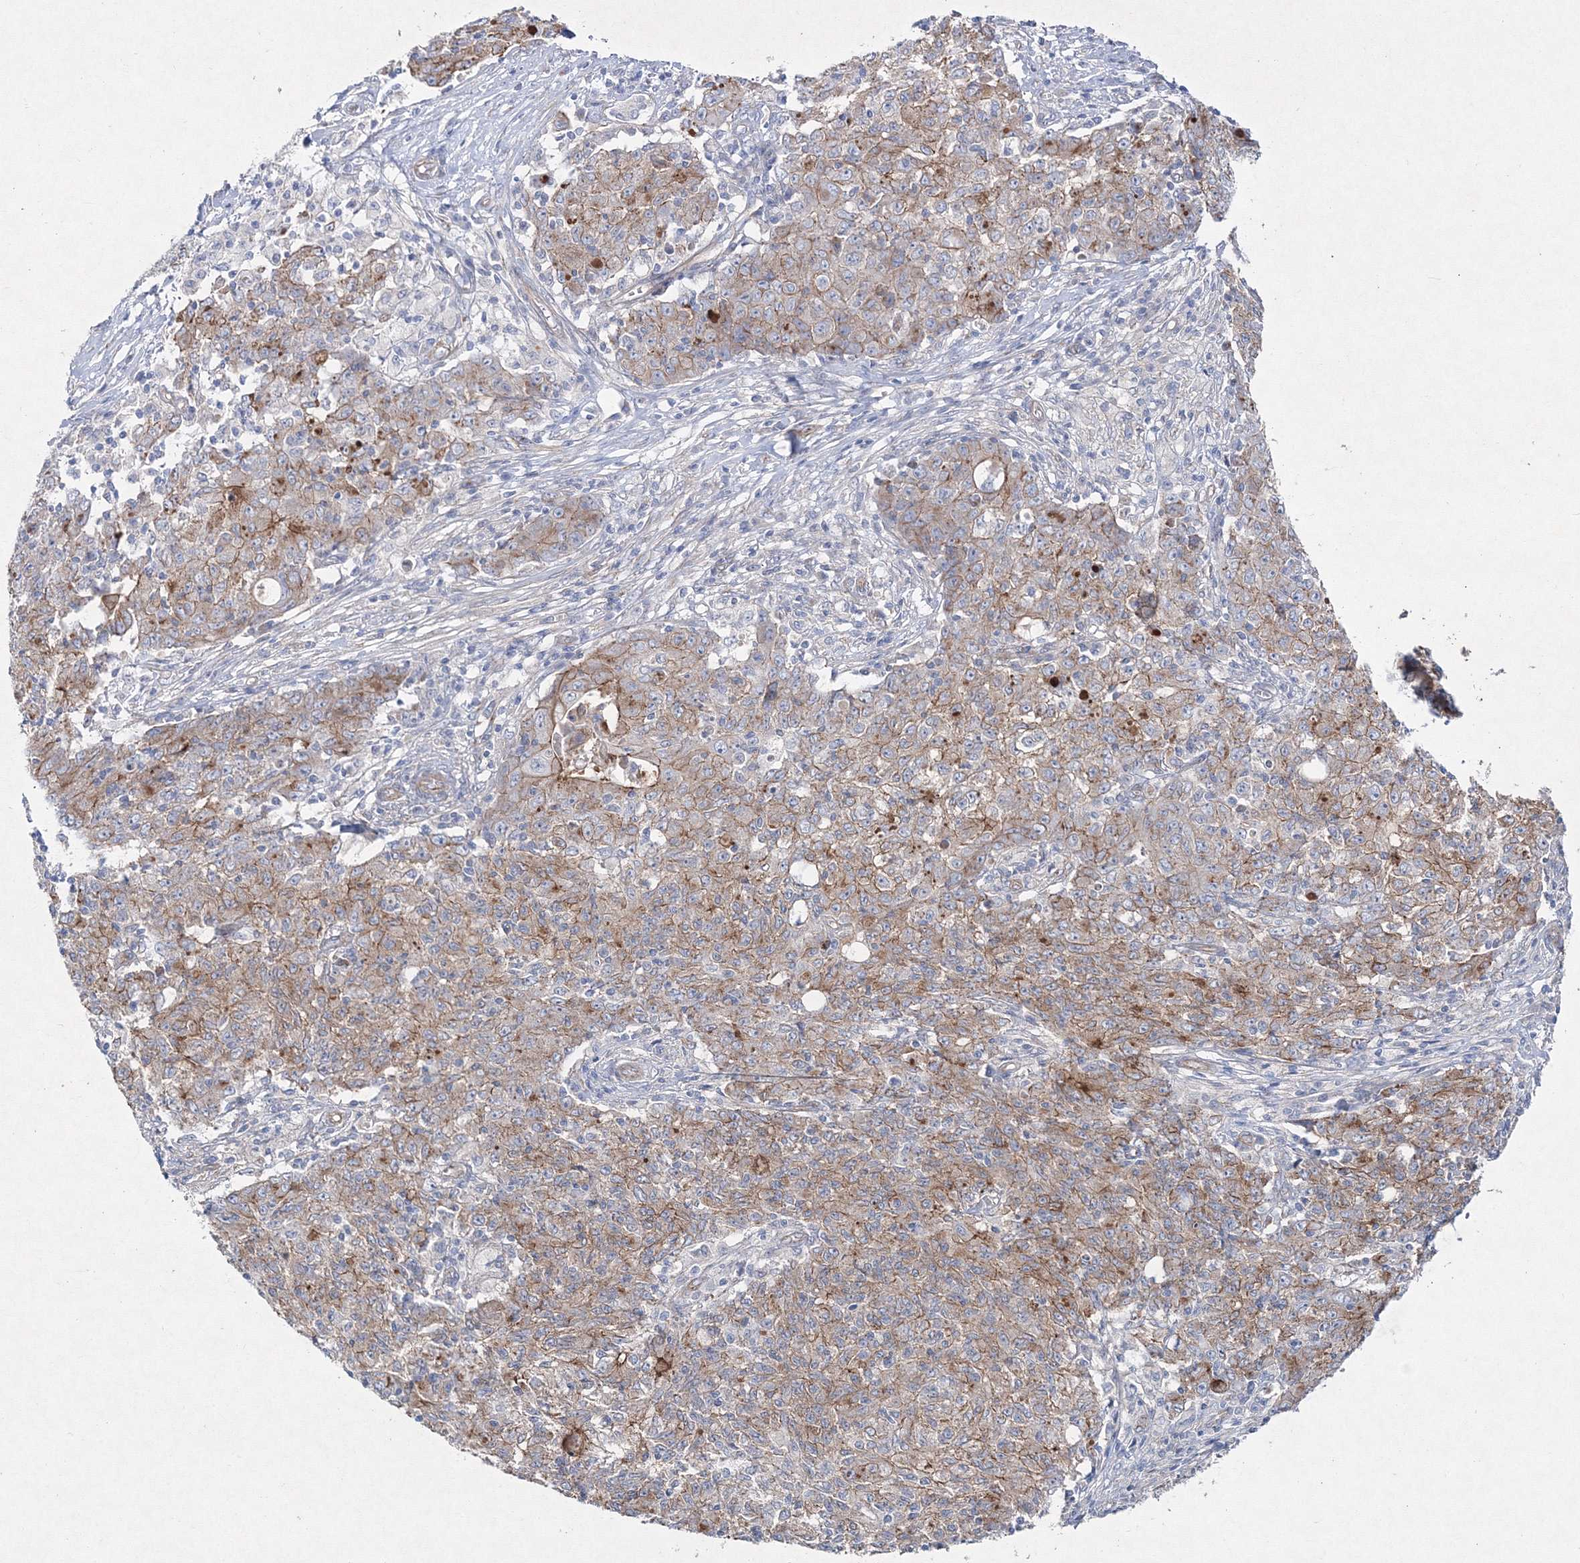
{"staining": {"intensity": "moderate", "quantity": ">75%", "location": "cytoplasmic/membranous"}, "tissue": "ovarian cancer", "cell_type": "Tumor cells", "image_type": "cancer", "snomed": [{"axis": "morphology", "description": "Carcinoma, endometroid"}, {"axis": "topography", "description": "Ovary"}], "caption": "A histopathology image of endometroid carcinoma (ovarian) stained for a protein exhibits moderate cytoplasmic/membranous brown staining in tumor cells. (Brightfield microscopy of DAB IHC at high magnification).", "gene": "NAA40", "patient": {"sex": "female", "age": 42}}